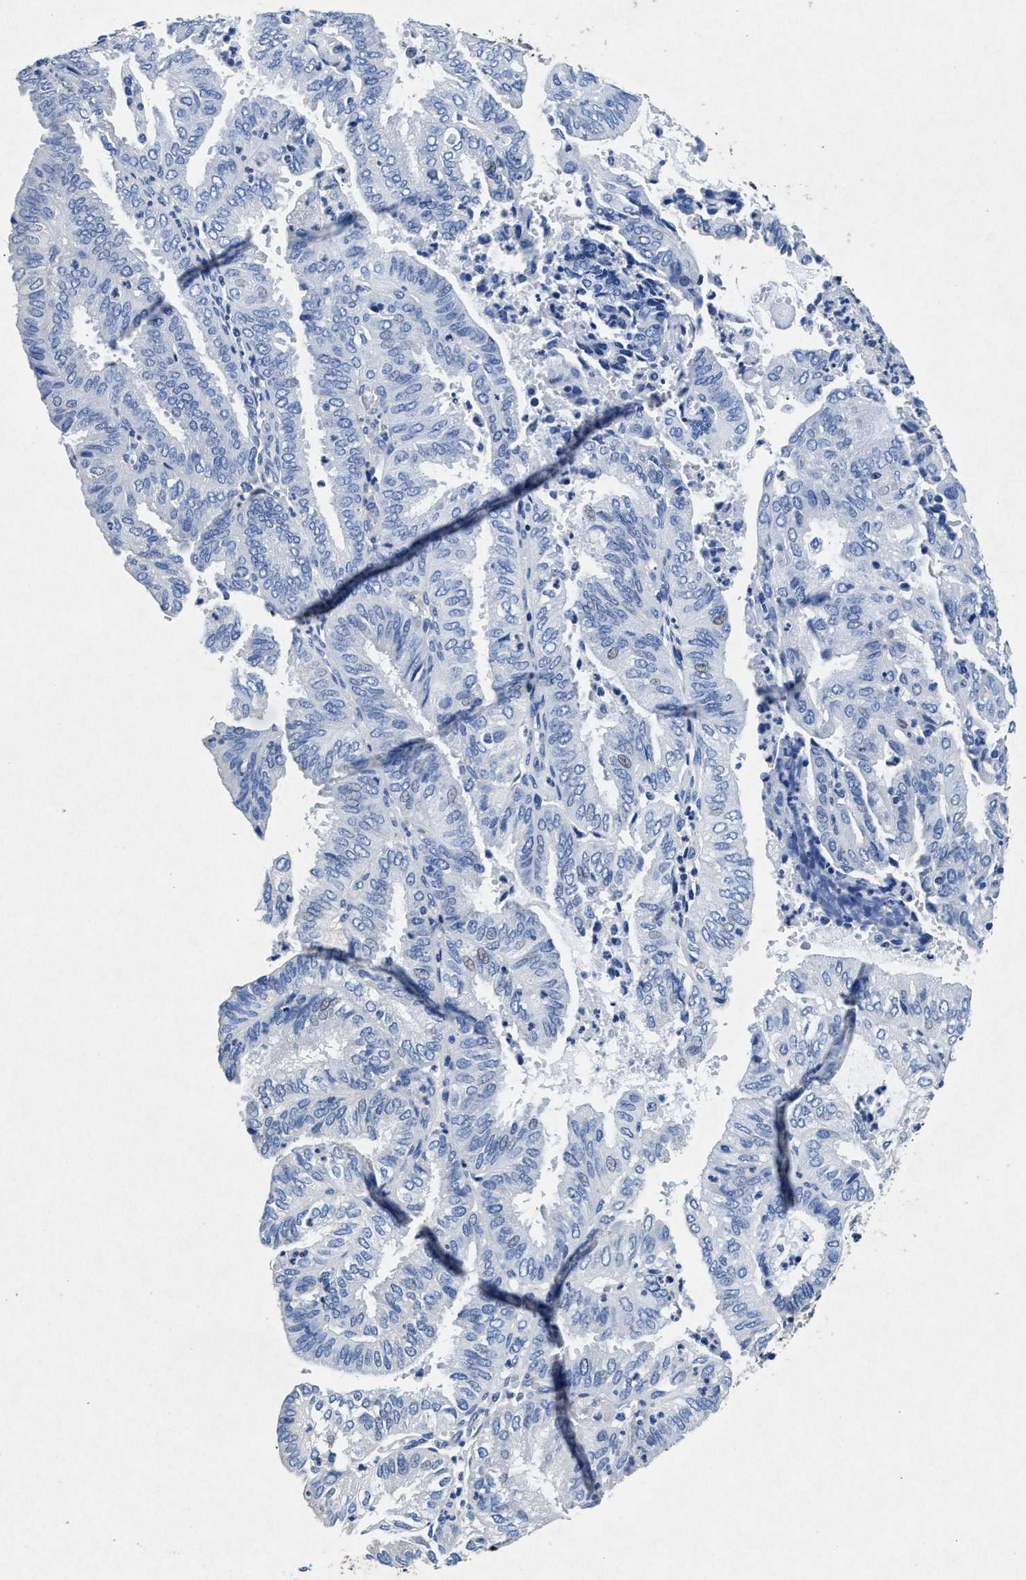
{"staining": {"intensity": "negative", "quantity": "none", "location": "none"}, "tissue": "endometrial cancer", "cell_type": "Tumor cells", "image_type": "cancer", "snomed": [{"axis": "morphology", "description": "Adenocarcinoma, NOS"}, {"axis": "topography", "description": "Uterus"}], "caption": "Tumor cells are negative for brown protein staining in endometrial cancer (adenocarcinoma).", "gene": "MAP6", "patient": {"sex": "female", "age": 60}}